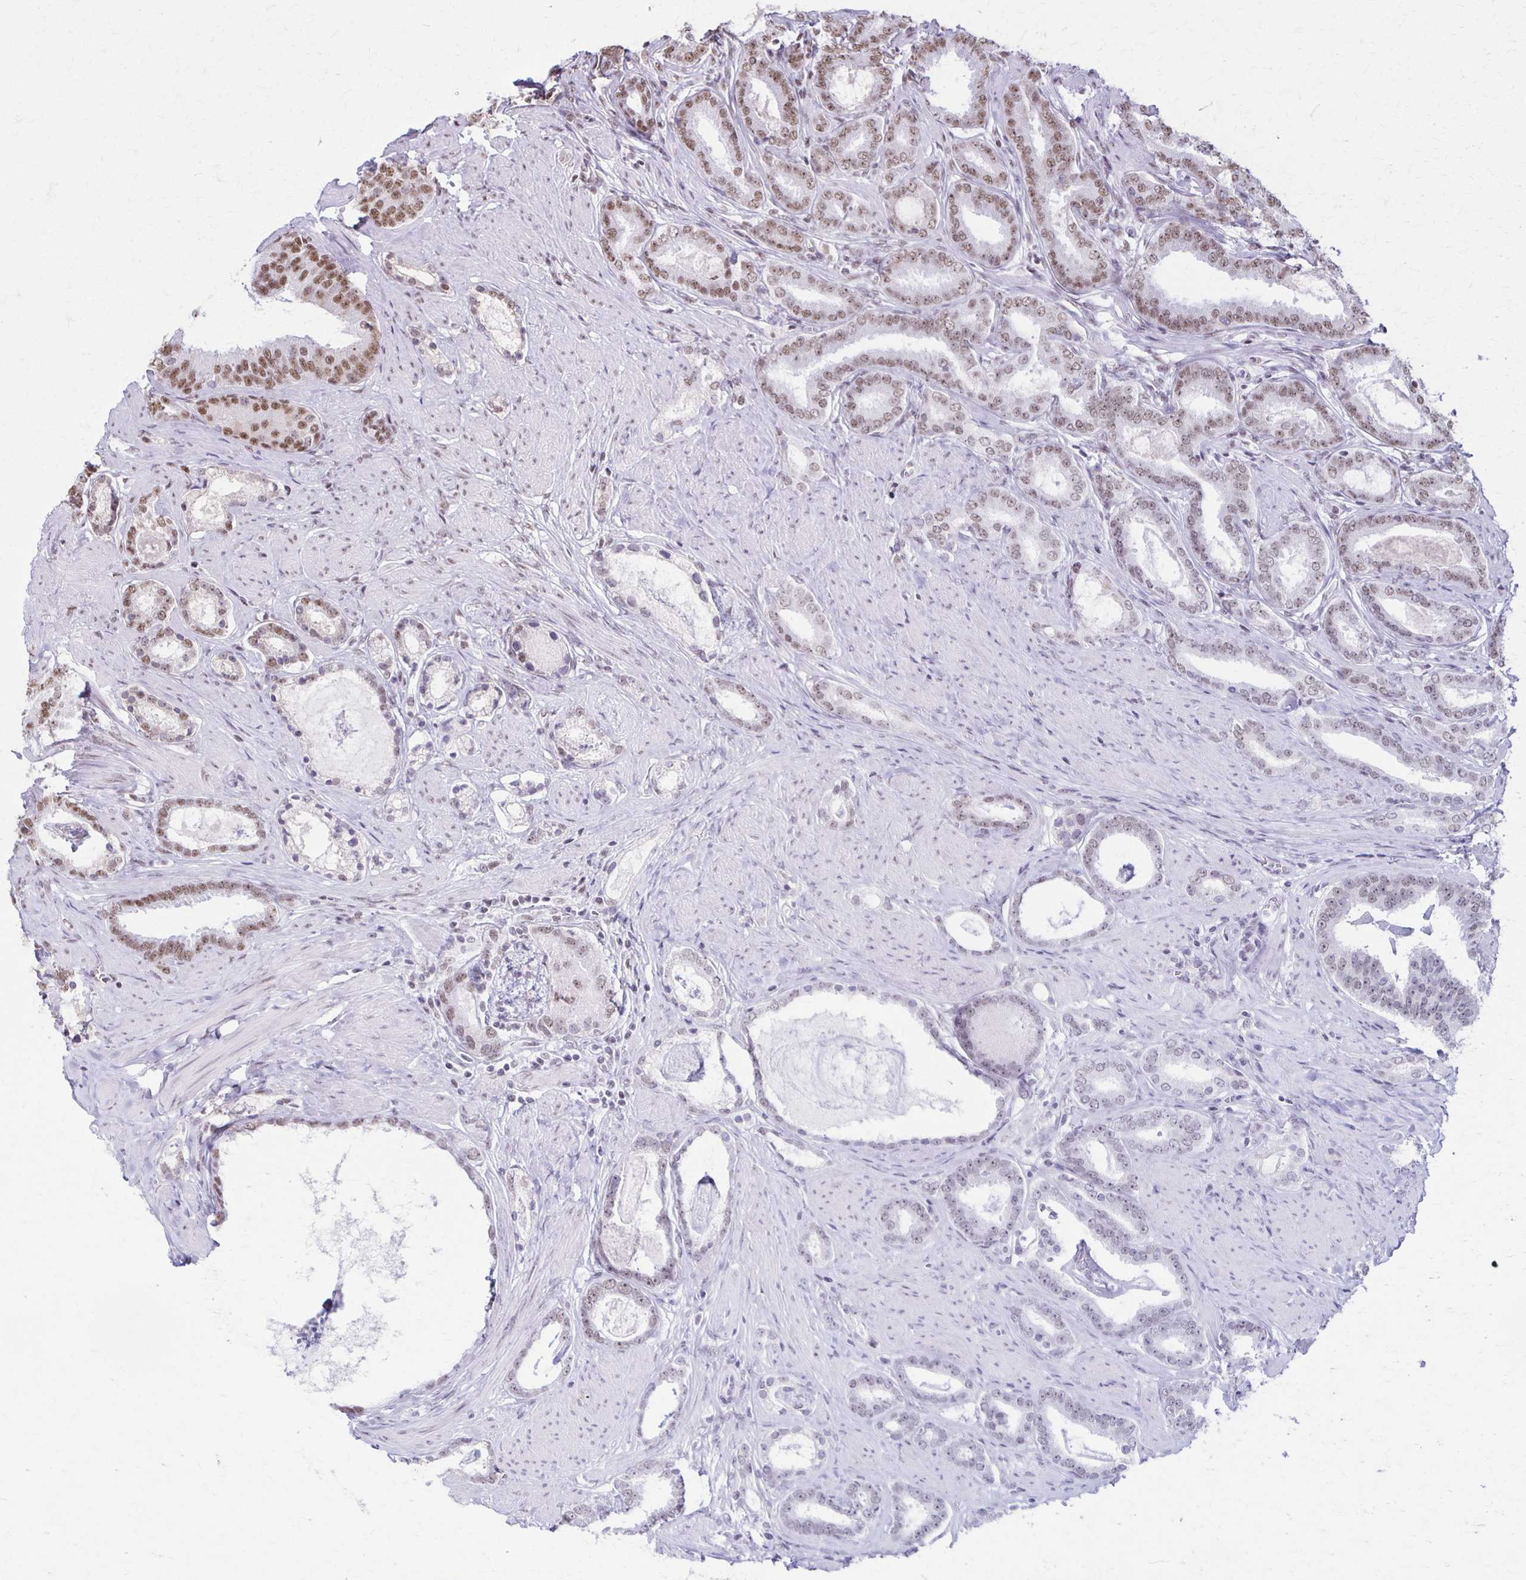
{"staining": {"intensity": "moderate", "quantity": "<25%", "location": "nuclear"}, "tissue": "prostate cancer", "cell_type": "Tumor cells", "image_type": "cancer", "snomed": [{"axis": "morphology", "description": "Adenocarcinoma, High grade"}, {"axis": "topography", "description": "Prostate"}], "caption": "Protein staining of prostate cancer (adenocarcinoma (high-grade)) tissue reveals moderate nuclear staining in about <25% of tumor cells.", "gene": "XRCC6", "patient": {"sex": "male", "age": 63}}